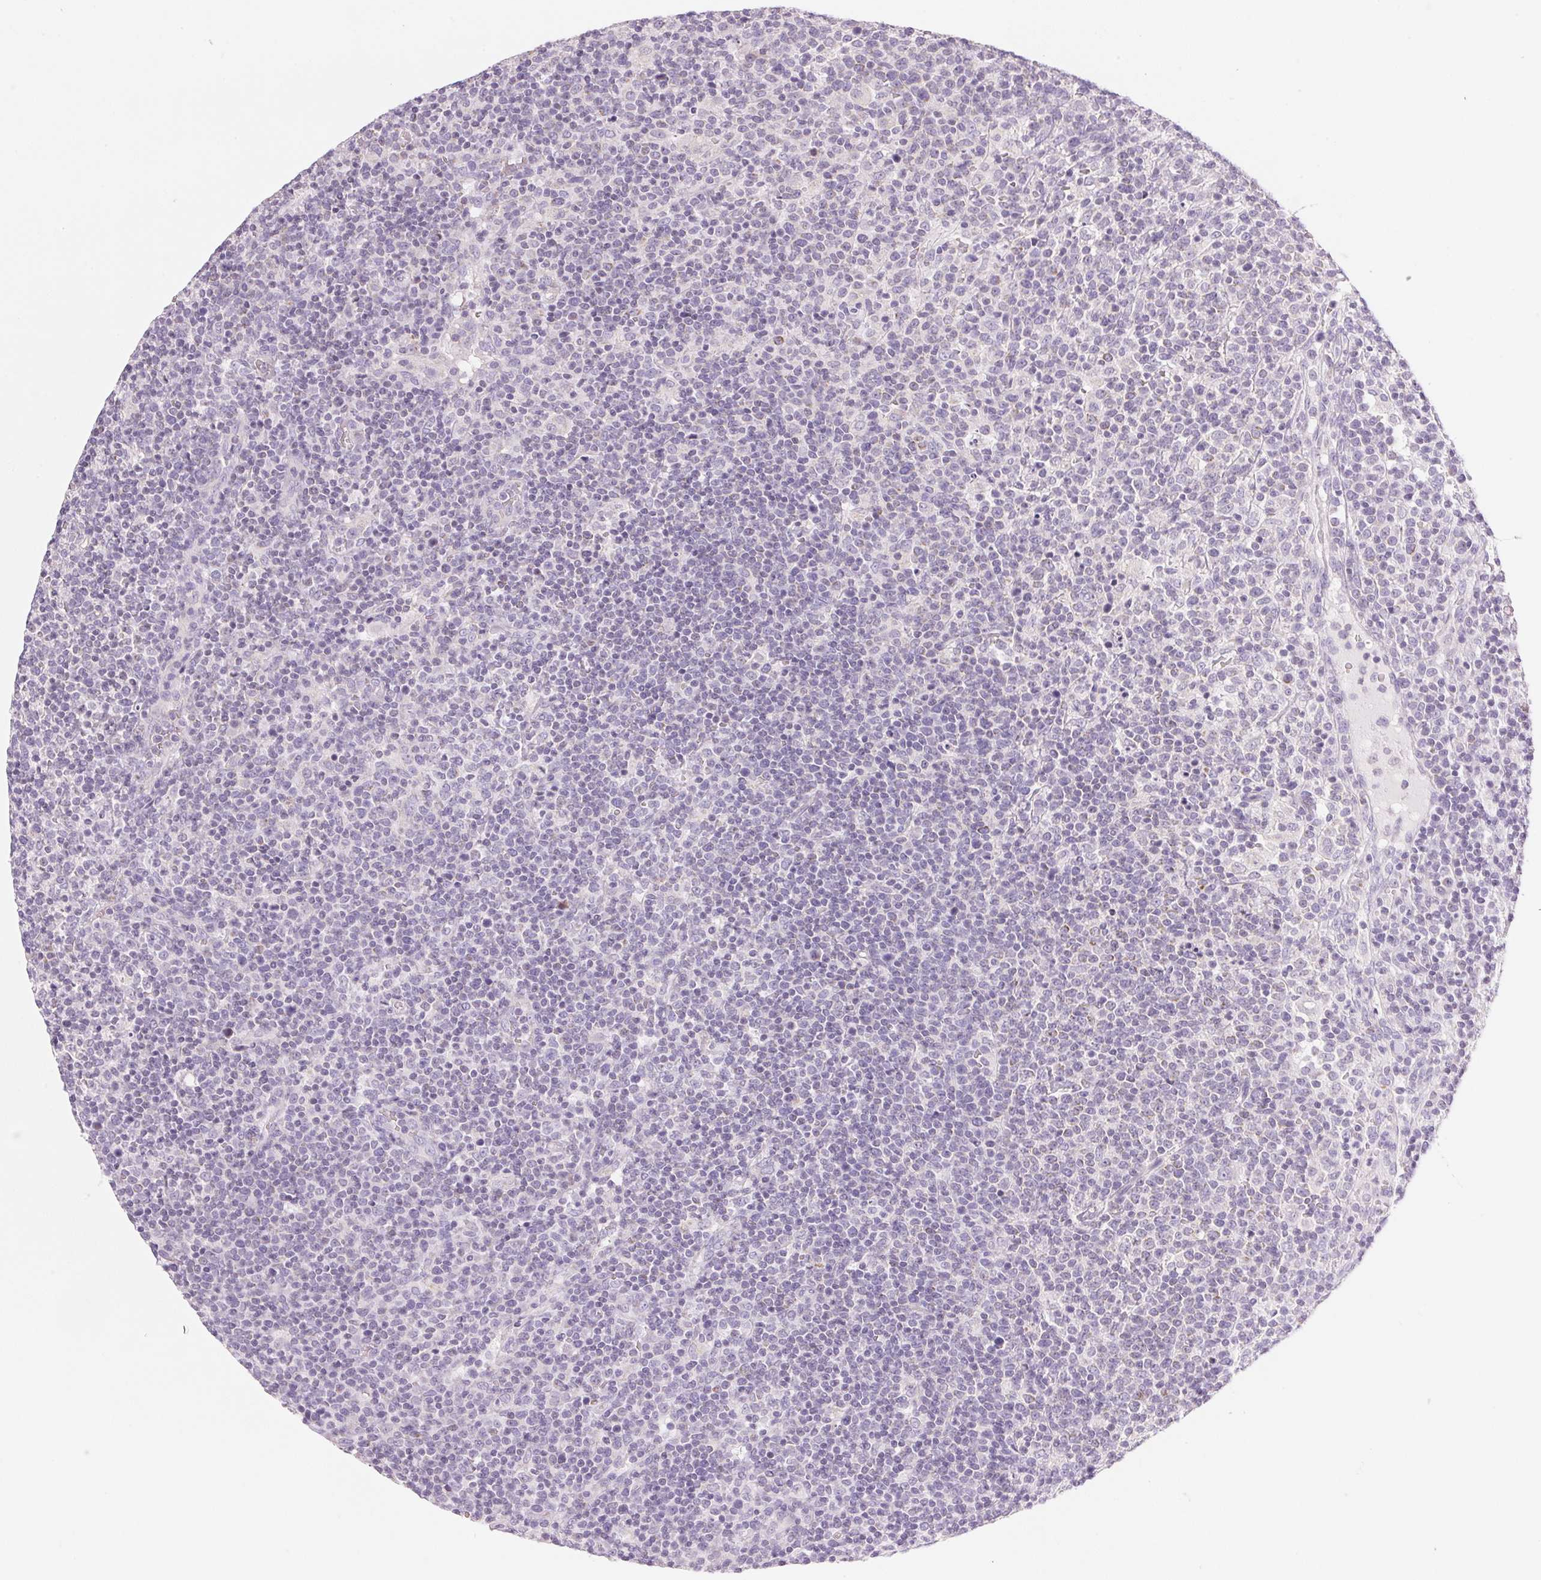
{"staining": {"intensity": "negative", "quantity": "none", "location": "none"}, "tissue": "lymphoma", "cell_type": "Tumor cells", "image_type": "cancer", "snomed": [{"axis": "morphology", "description": "Malignant lymphoma, non-Hodgkin's type, High grade"}, {"axis": "topography", "description": "Lymph node"}], "caption": "Micrograph shows no significant protein positivity in tumor cells of malignant lymphoma, non-Hodgkin's type (high-grade).", "gene": "CYP11B1", "patient": {"sex": "male", "age": 61}}